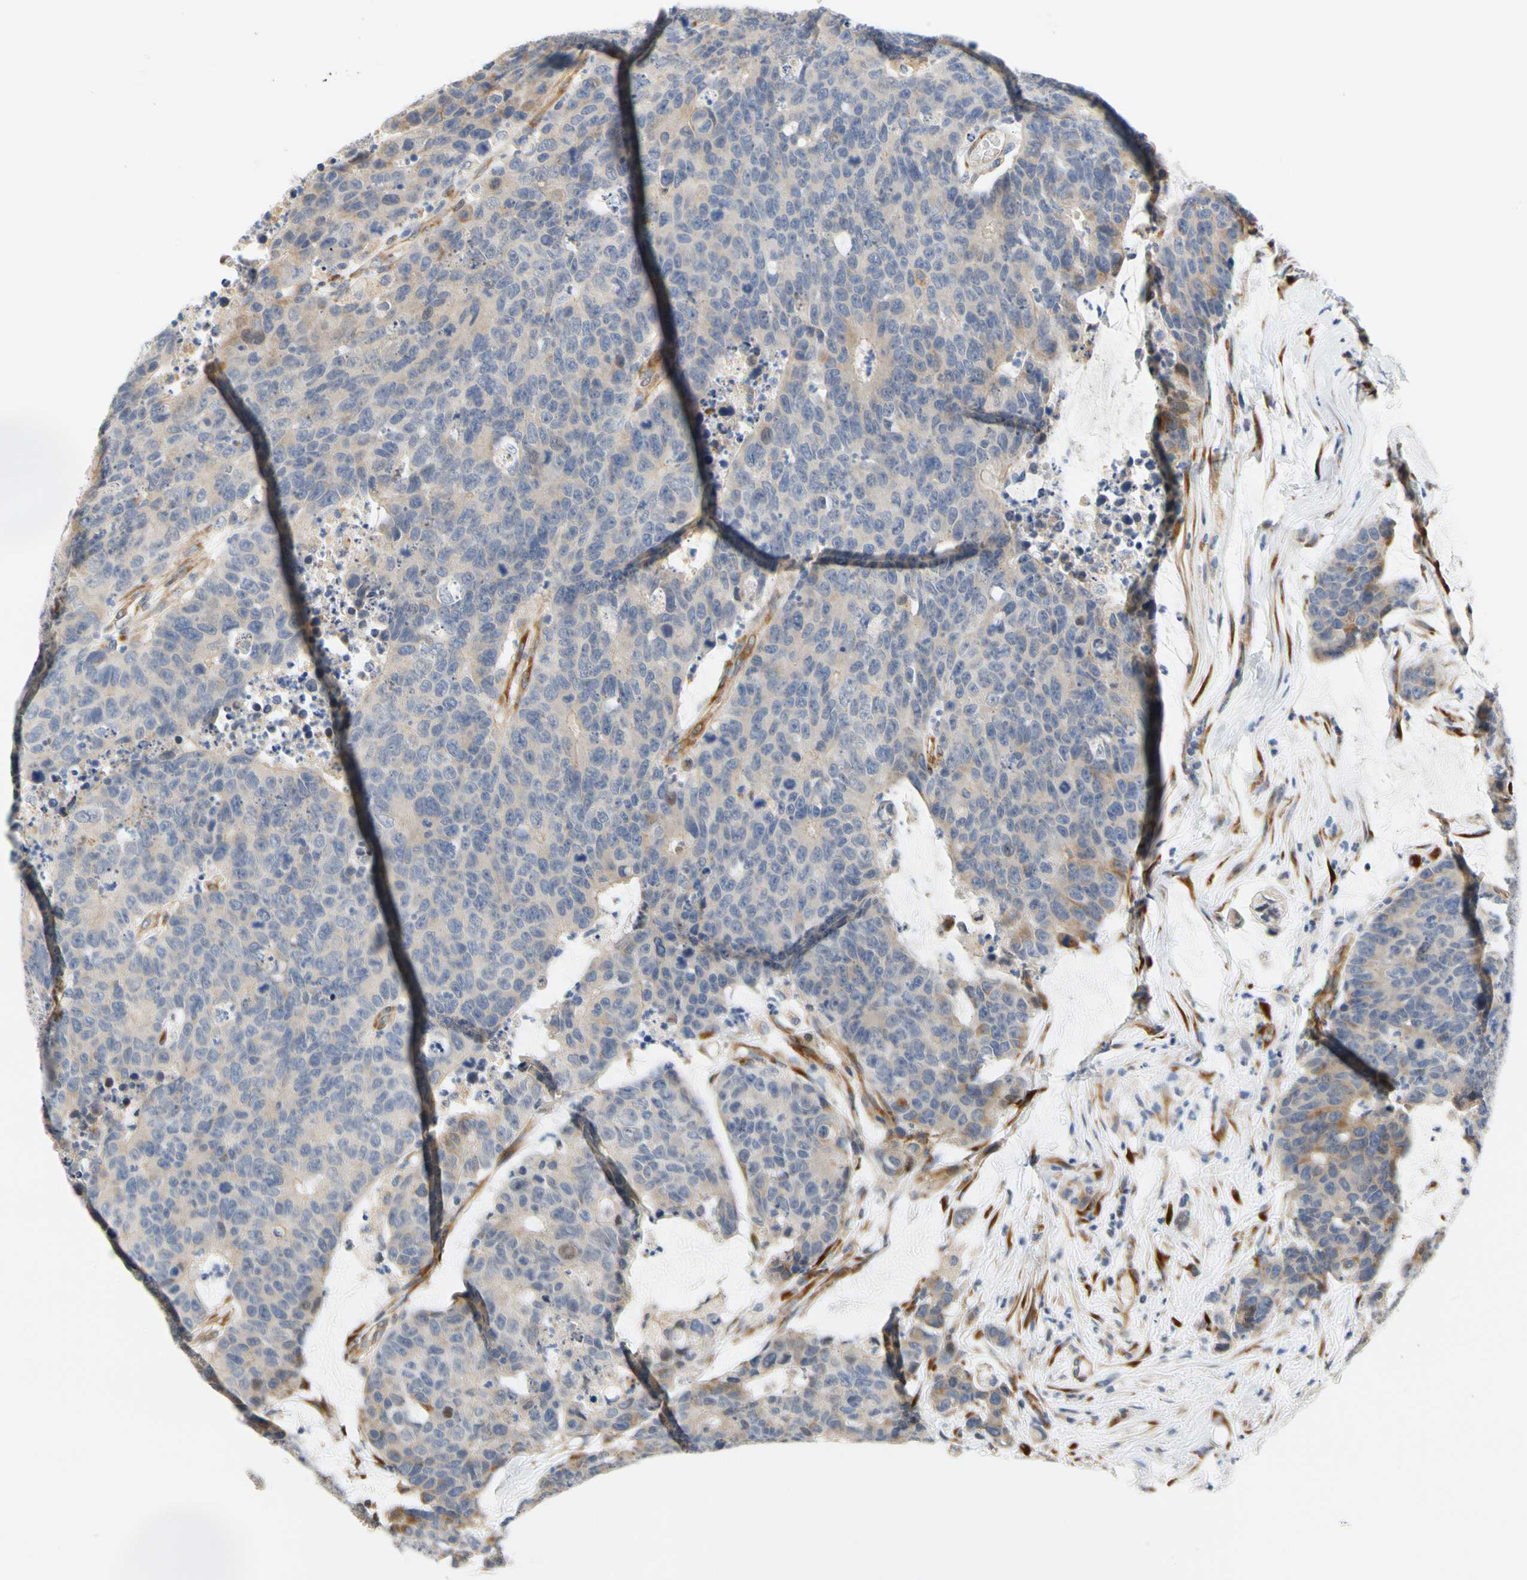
{"staining": {"intensity": "weak", "quantity": "<25%", "location": "cytoplasmic/membranous"}, "tissue": "colorectal cancer", "cell_type": "Tumor cells", "image_type": "cancer", "snomed": [{"axis": "morphology", "description": "Adenocarcinoma, NOS"}, {"axis": "topography", "description": "Colon"}], "caption": "The photomicrograph shows no staining of tumor cells in adenocarcinoma (colorectal).", "gene": "ZNF236", "patient": {"sex": "female", "age": 86}}